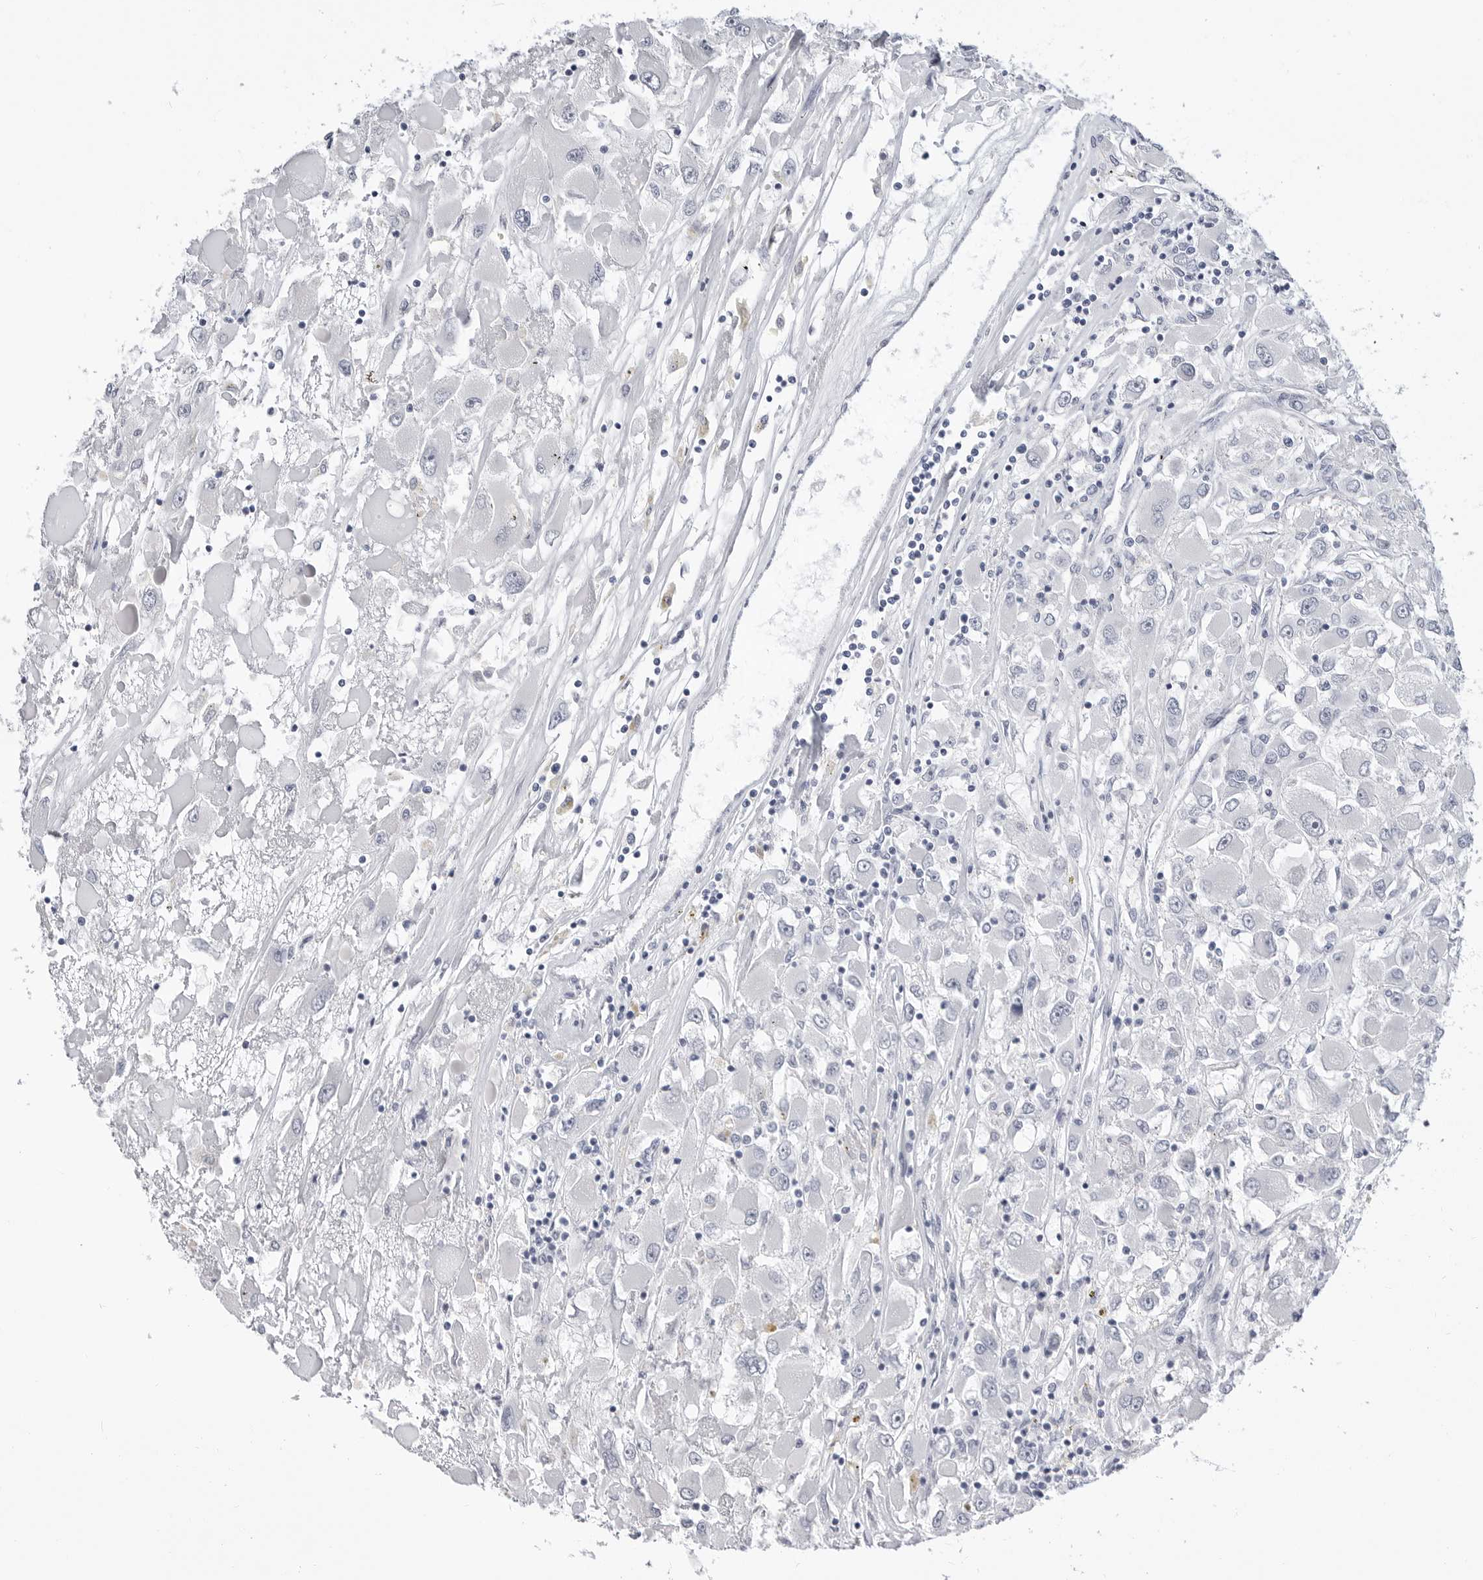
{"staining": {"intensity": "negative", "quantity": "none", "location": "none"}, "tissue": "renal cancer", "cell_type": "Tumor cells", "image_type": "cancer", "snomed": [{"axis": "morphology", "description": "Adenocarcinoma, NOS"}, {"axis": "topography", "description": "Kidney"}], "caption": "Renal cancer (adenocarcinoma) stained for a protein using IHC exhibits no staining tumor cells.", "gene": "PLN", "patient": {"sex": "female", "age": 52}}